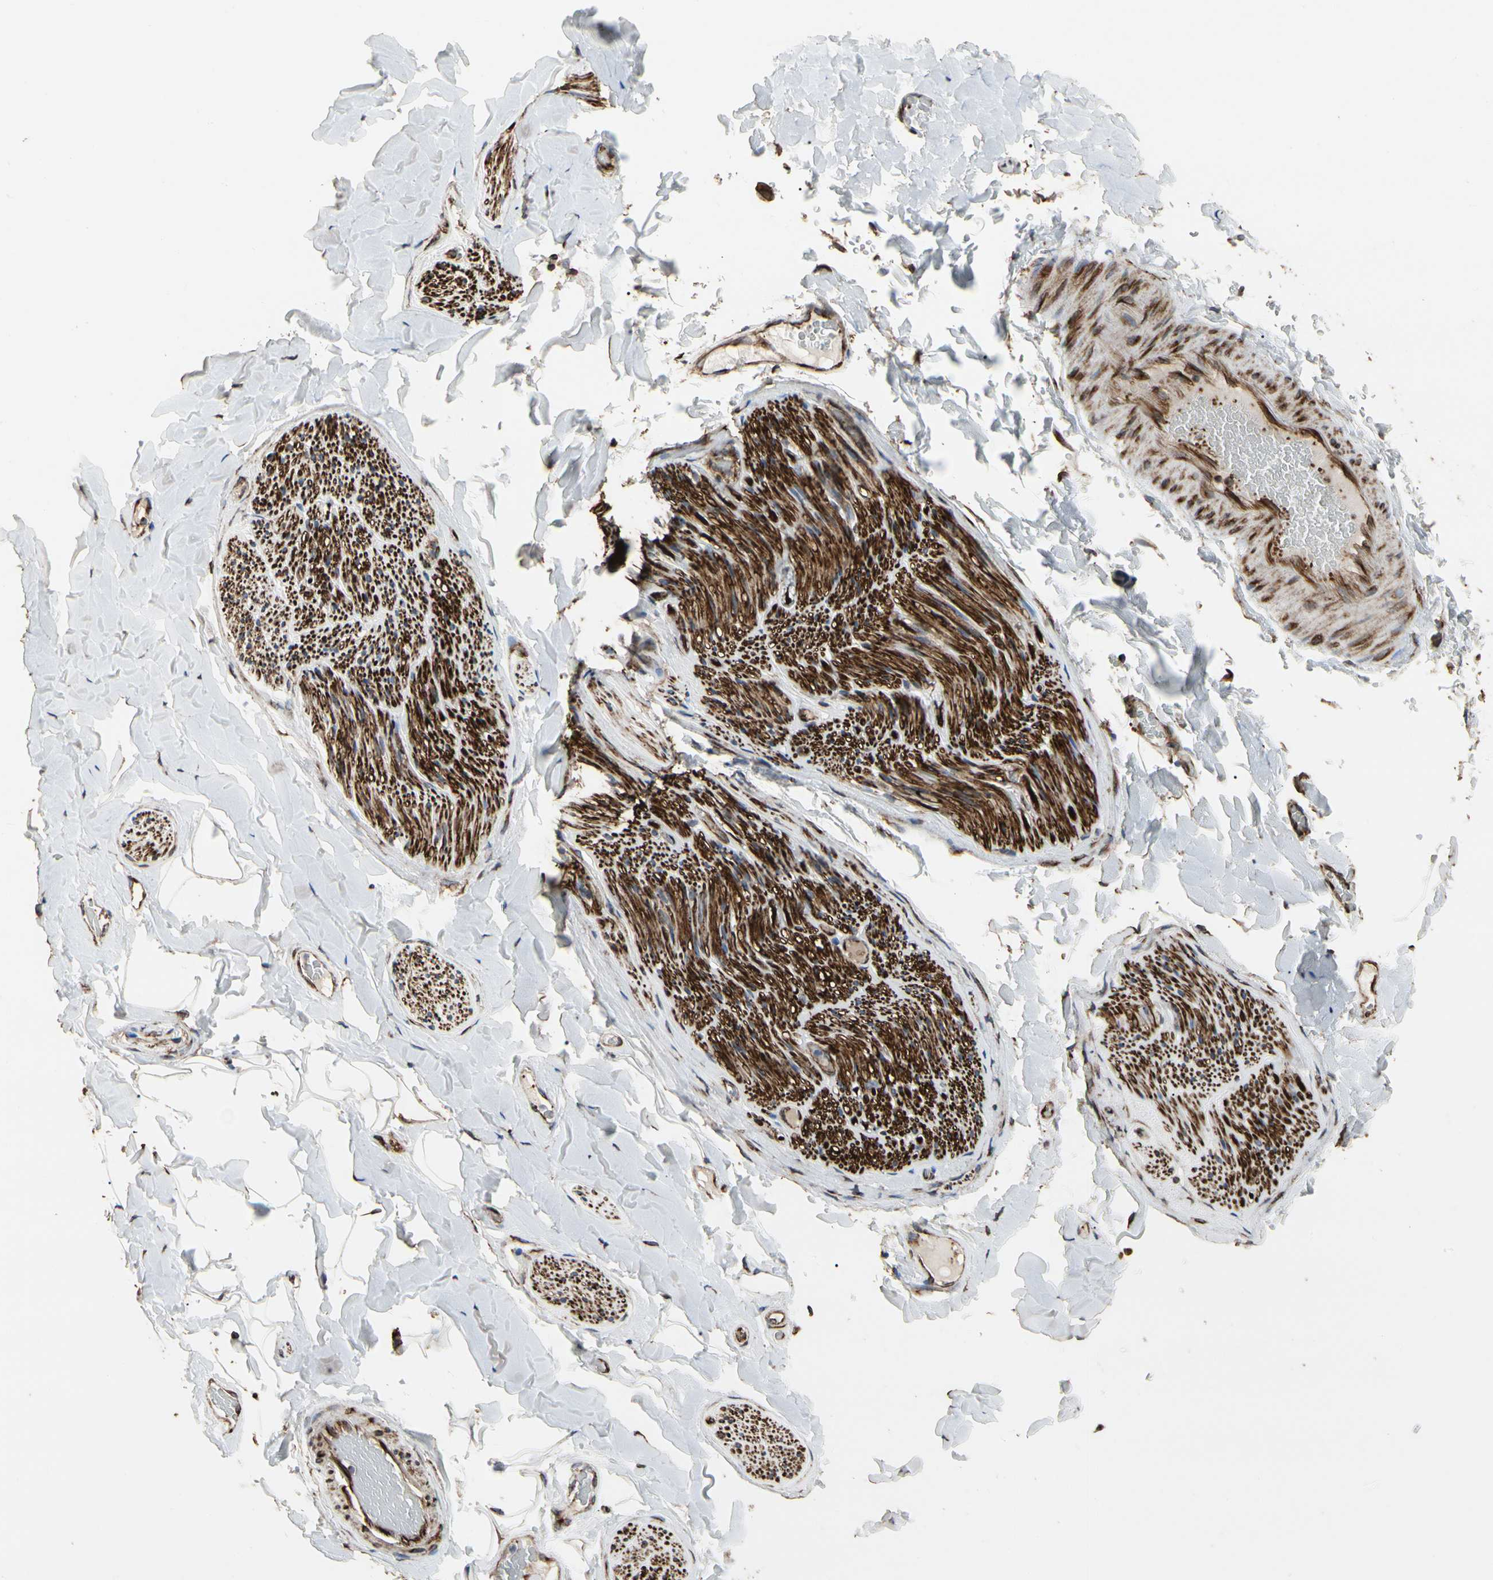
{"staining": {"intensity": "moderate", "quantity": ">75%", "location": "cytoplasmic/membranous"}, "tissue": "adipose tissue", "cell_type": "Adipocytes", "image_type": "normal", "snomed": [{"axis": "morphology", "description": "Normal tissue, NOS"}, {"axis": "topography", "description": "Peripheral nerve tissue"}], "caption": "Unremarkable adipose tissue demonstrates moderate cytoplasmic/membranous staining in about >75% of adipocytes (DAB IHC with brightfield microscopy, high magnification)..", "gene": "TUBA1A", "patient": {"sex": "male", "age": 70}}